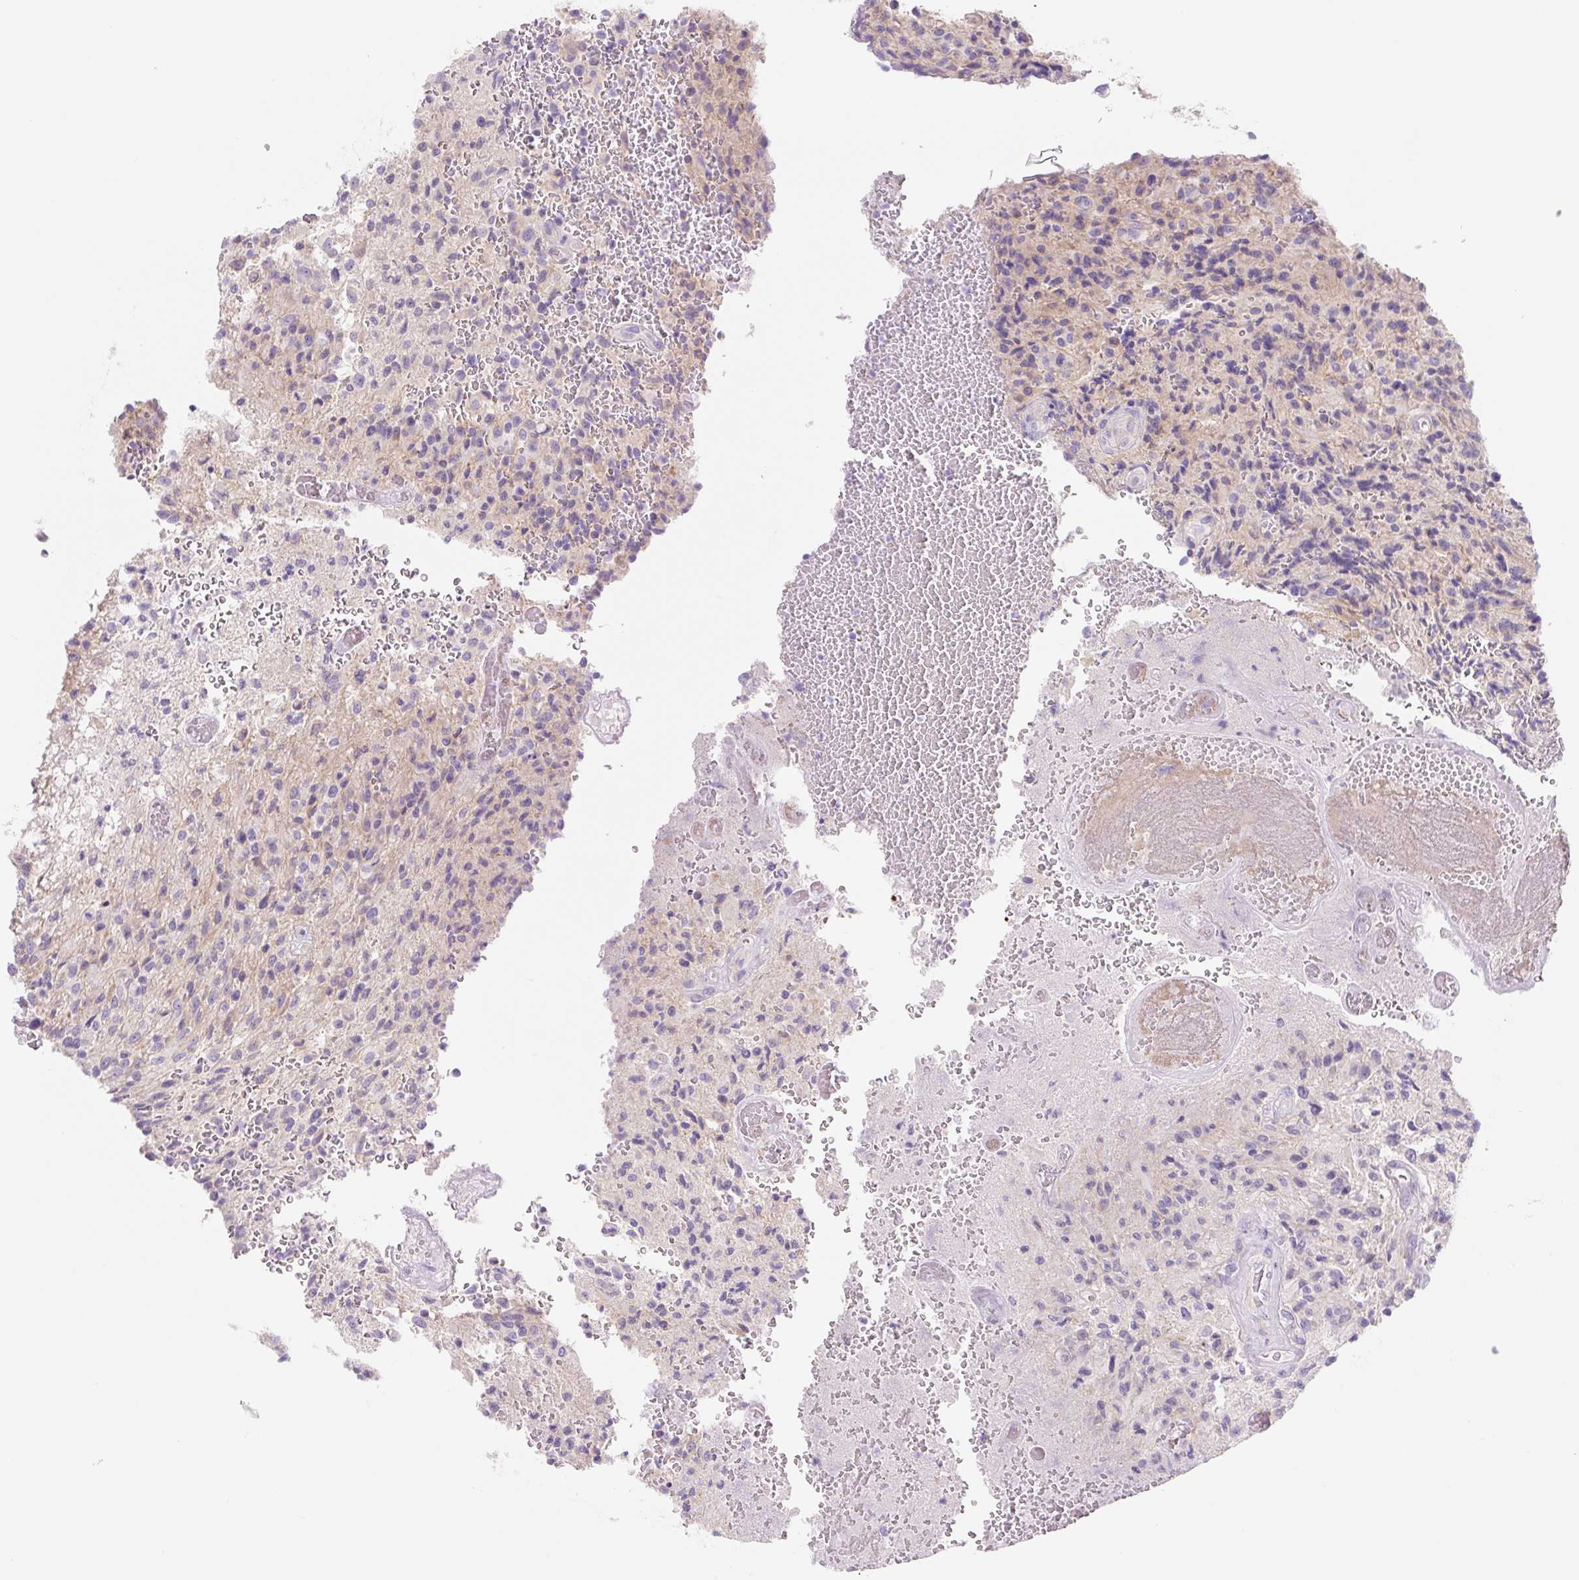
{"staining": {"intensity": "negative", "quantity": "none", "location": "none"}, "tissue": "glioma", "cell_type": "Tumor cells", "image_type": "cancer", "snomed": [{"axis": "morphology", "description": "Normal tissue, NOS"}, {"axis": "morphology", "description": "Glioma, malignant, High grade"}, {"axis": "topography", "description": "Cerebral cortex"}], "caption": "A micrograph of malignant high-grade glioma stained for a protein reveals no brown staining in tumor cells.", "gene": "LYVE1", "patient": {"sex": "male", "age": 56}}